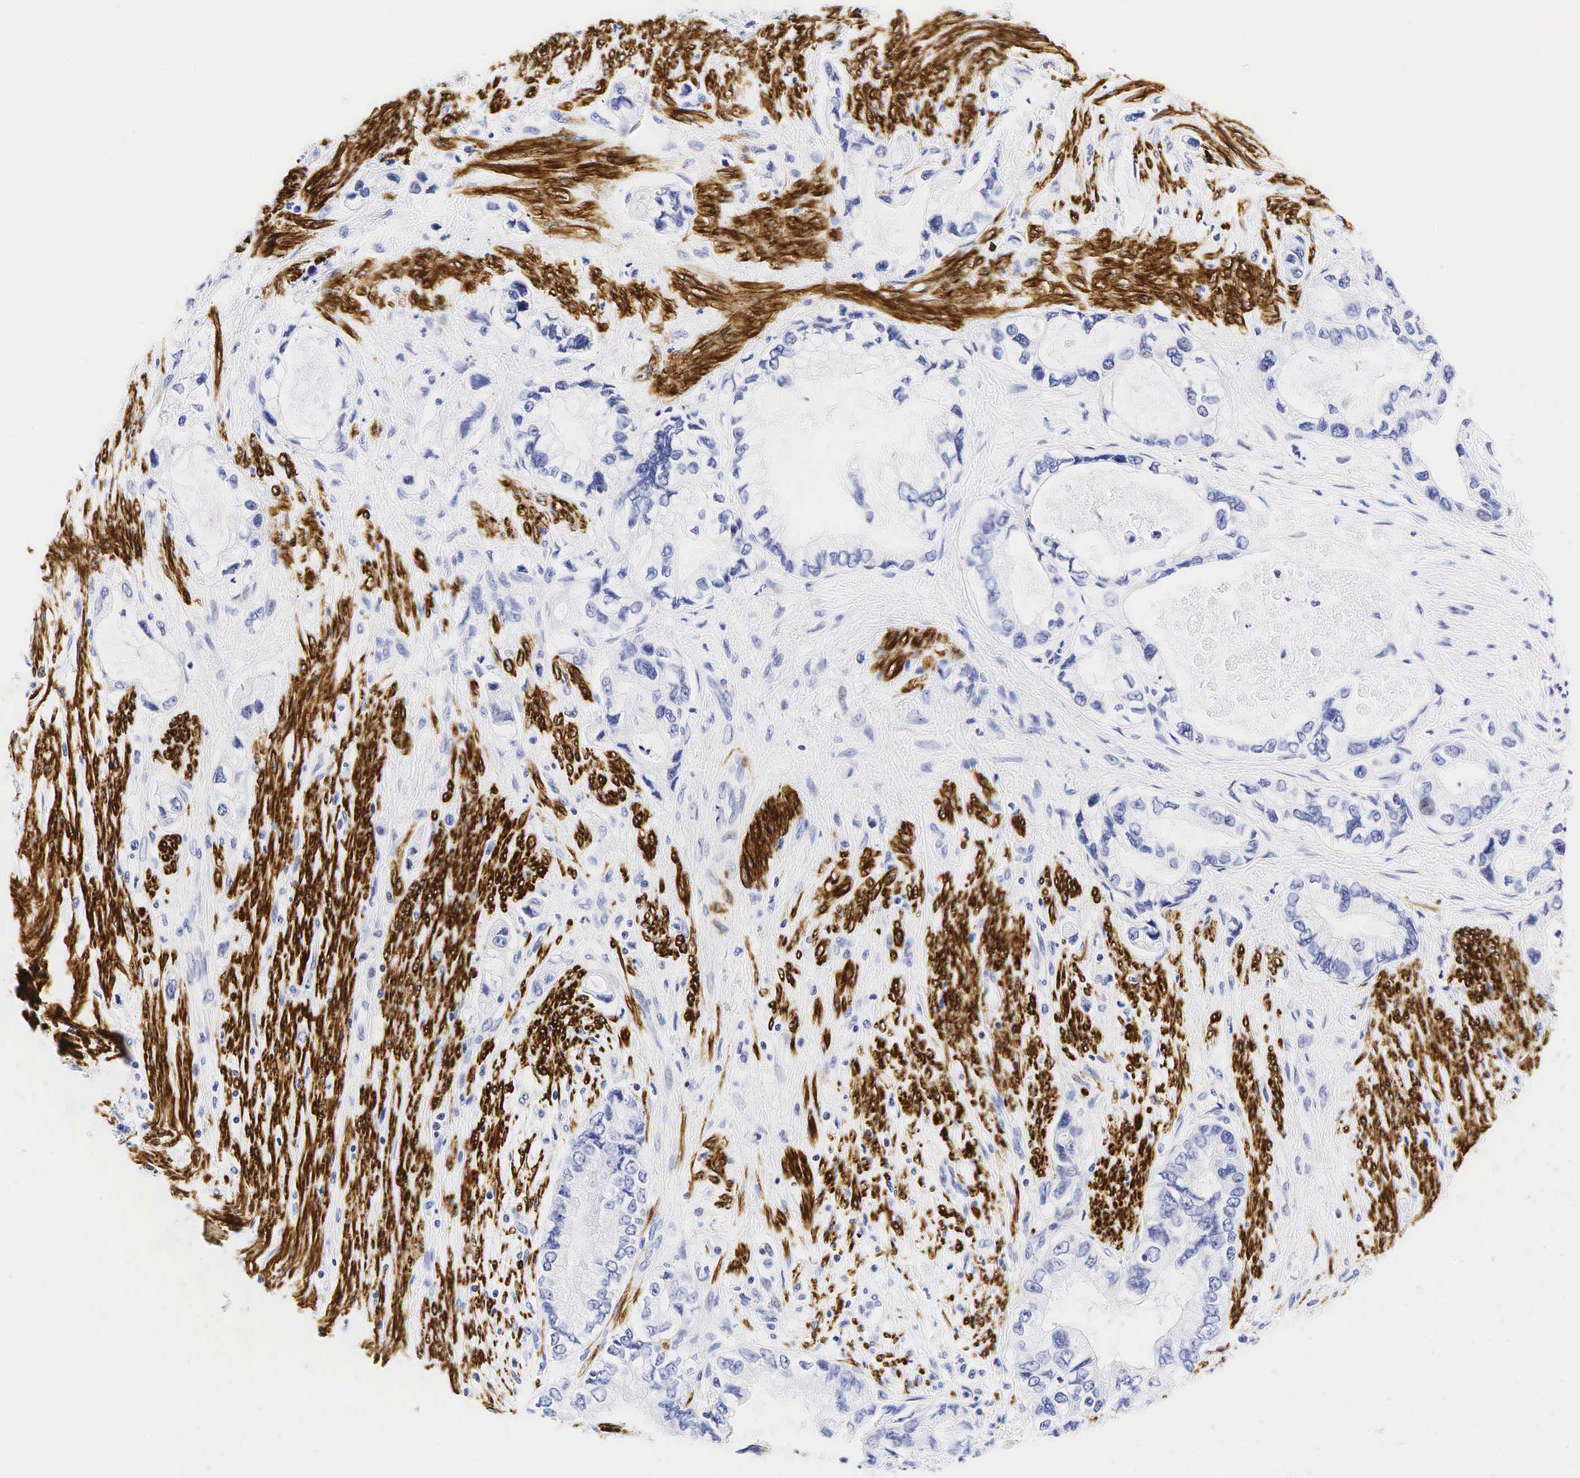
{"staining": {"intensity": "negative", "quantity": "none", "location": "none"}, "tissue": "pancreatic cancer", "cell_type": "Tumor cells", "image_type": "cancer", "snomed": [{"axis": "morphology", "description": "Adenocarcinoma, NOS"}, {"axis": "topography", "description": "Pancreas"}, {"axis": "topography", "description": "Stomach, upper"}], "caption": "Image shows no protein expression in tumor cells of pancreatic cancer tissue.", "gene": "CALD1", "patient": {"sex": "male", "age": 77}}